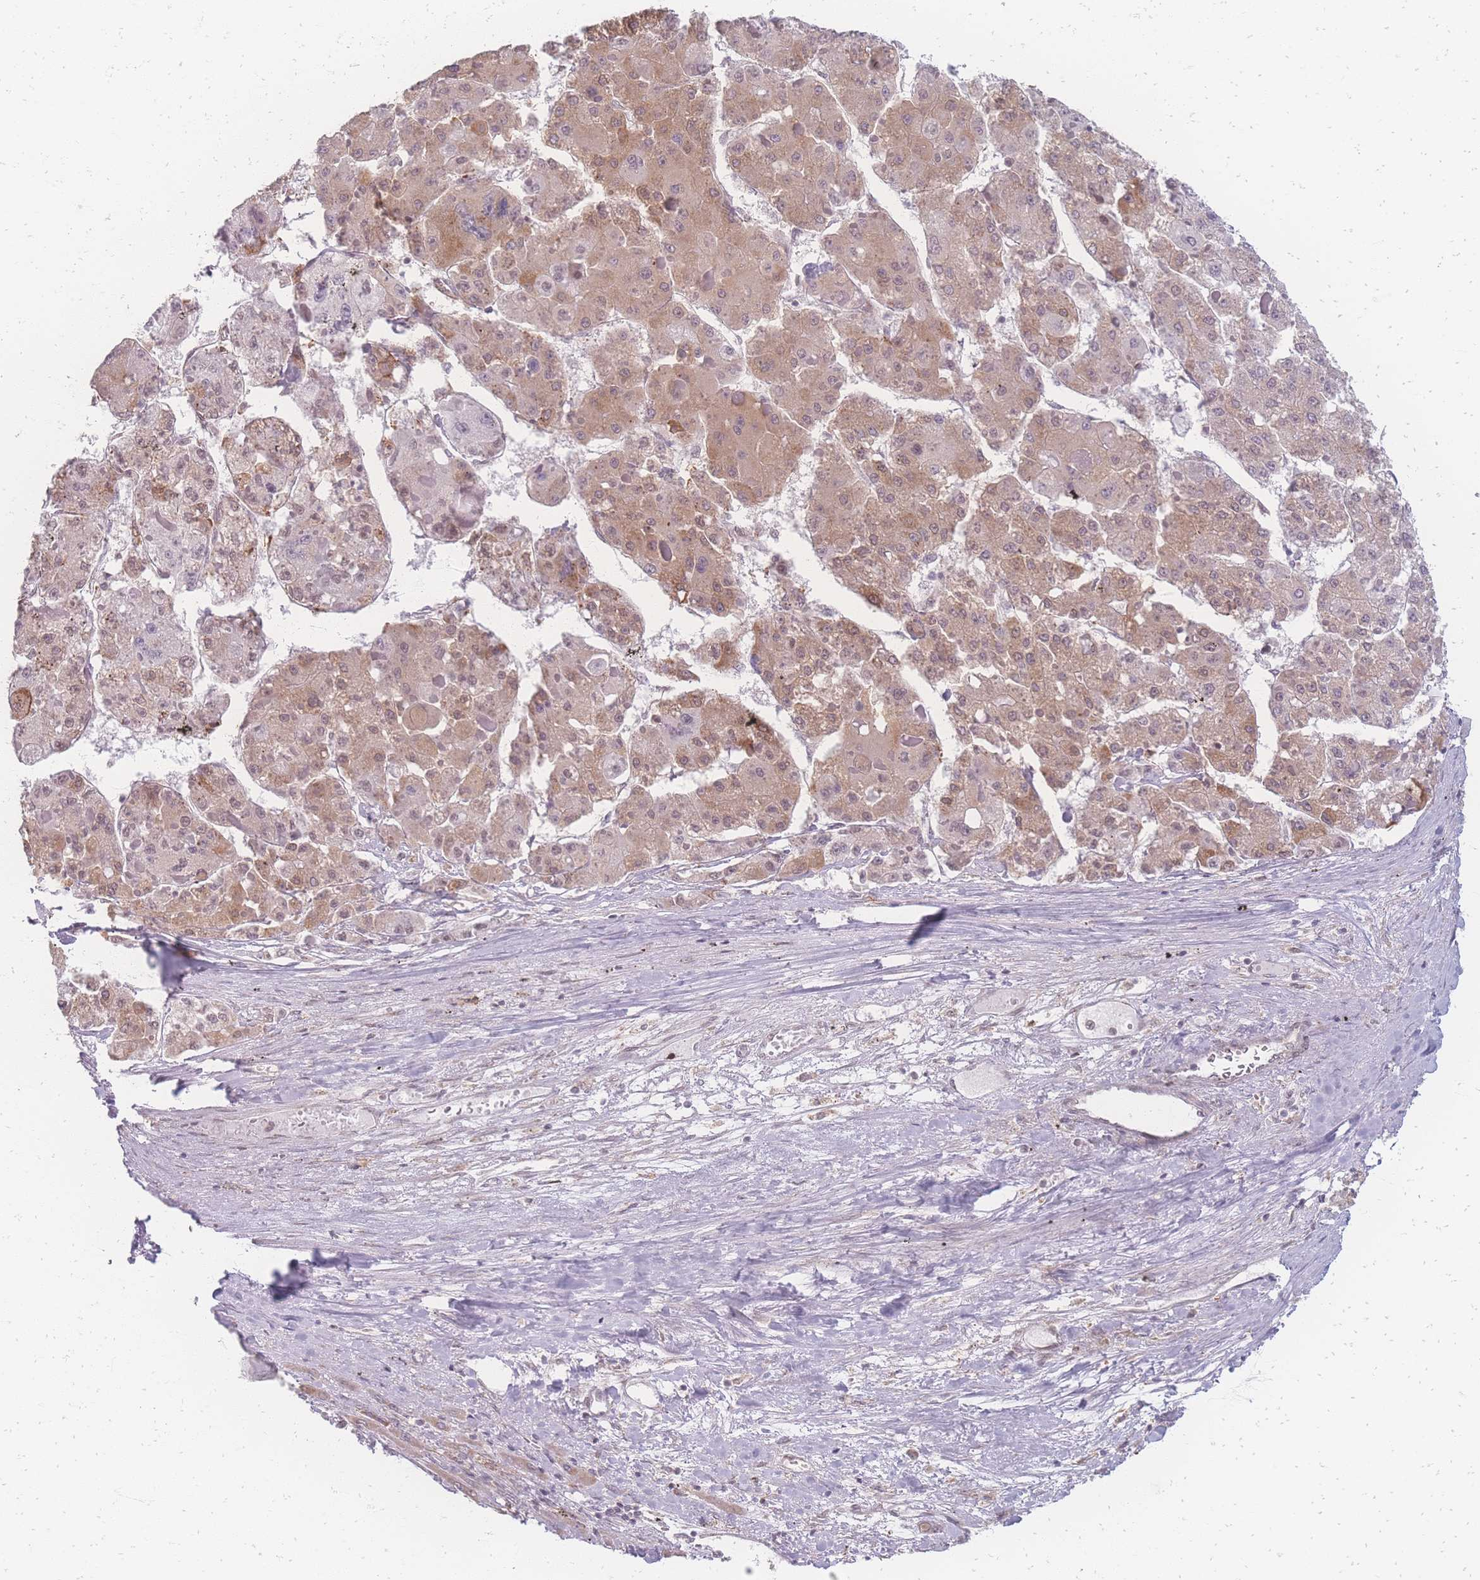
{"staining": {"intensity": "moderate", "quantity": "25%-75%", "location": "cytoplasmic/membranous"}, "tissue": "liver cancer", "cell_type": "Tumor cells", "image_type": "cancer", "snomed": [{"axis": "morphology", "description": "Carcinoma, Hepatocellular, NOS"}, {"axis": "topography", "description": "Liver"}], "caption": "Approximately 25%-75% of tumor cells in human liver cancer show moderate cytoplasmic/membranous protein positivity as visualized by brown immunohistochemical staining.", "gene": "ZC3H13", "patient": {"sex": "female", "age": 73}}